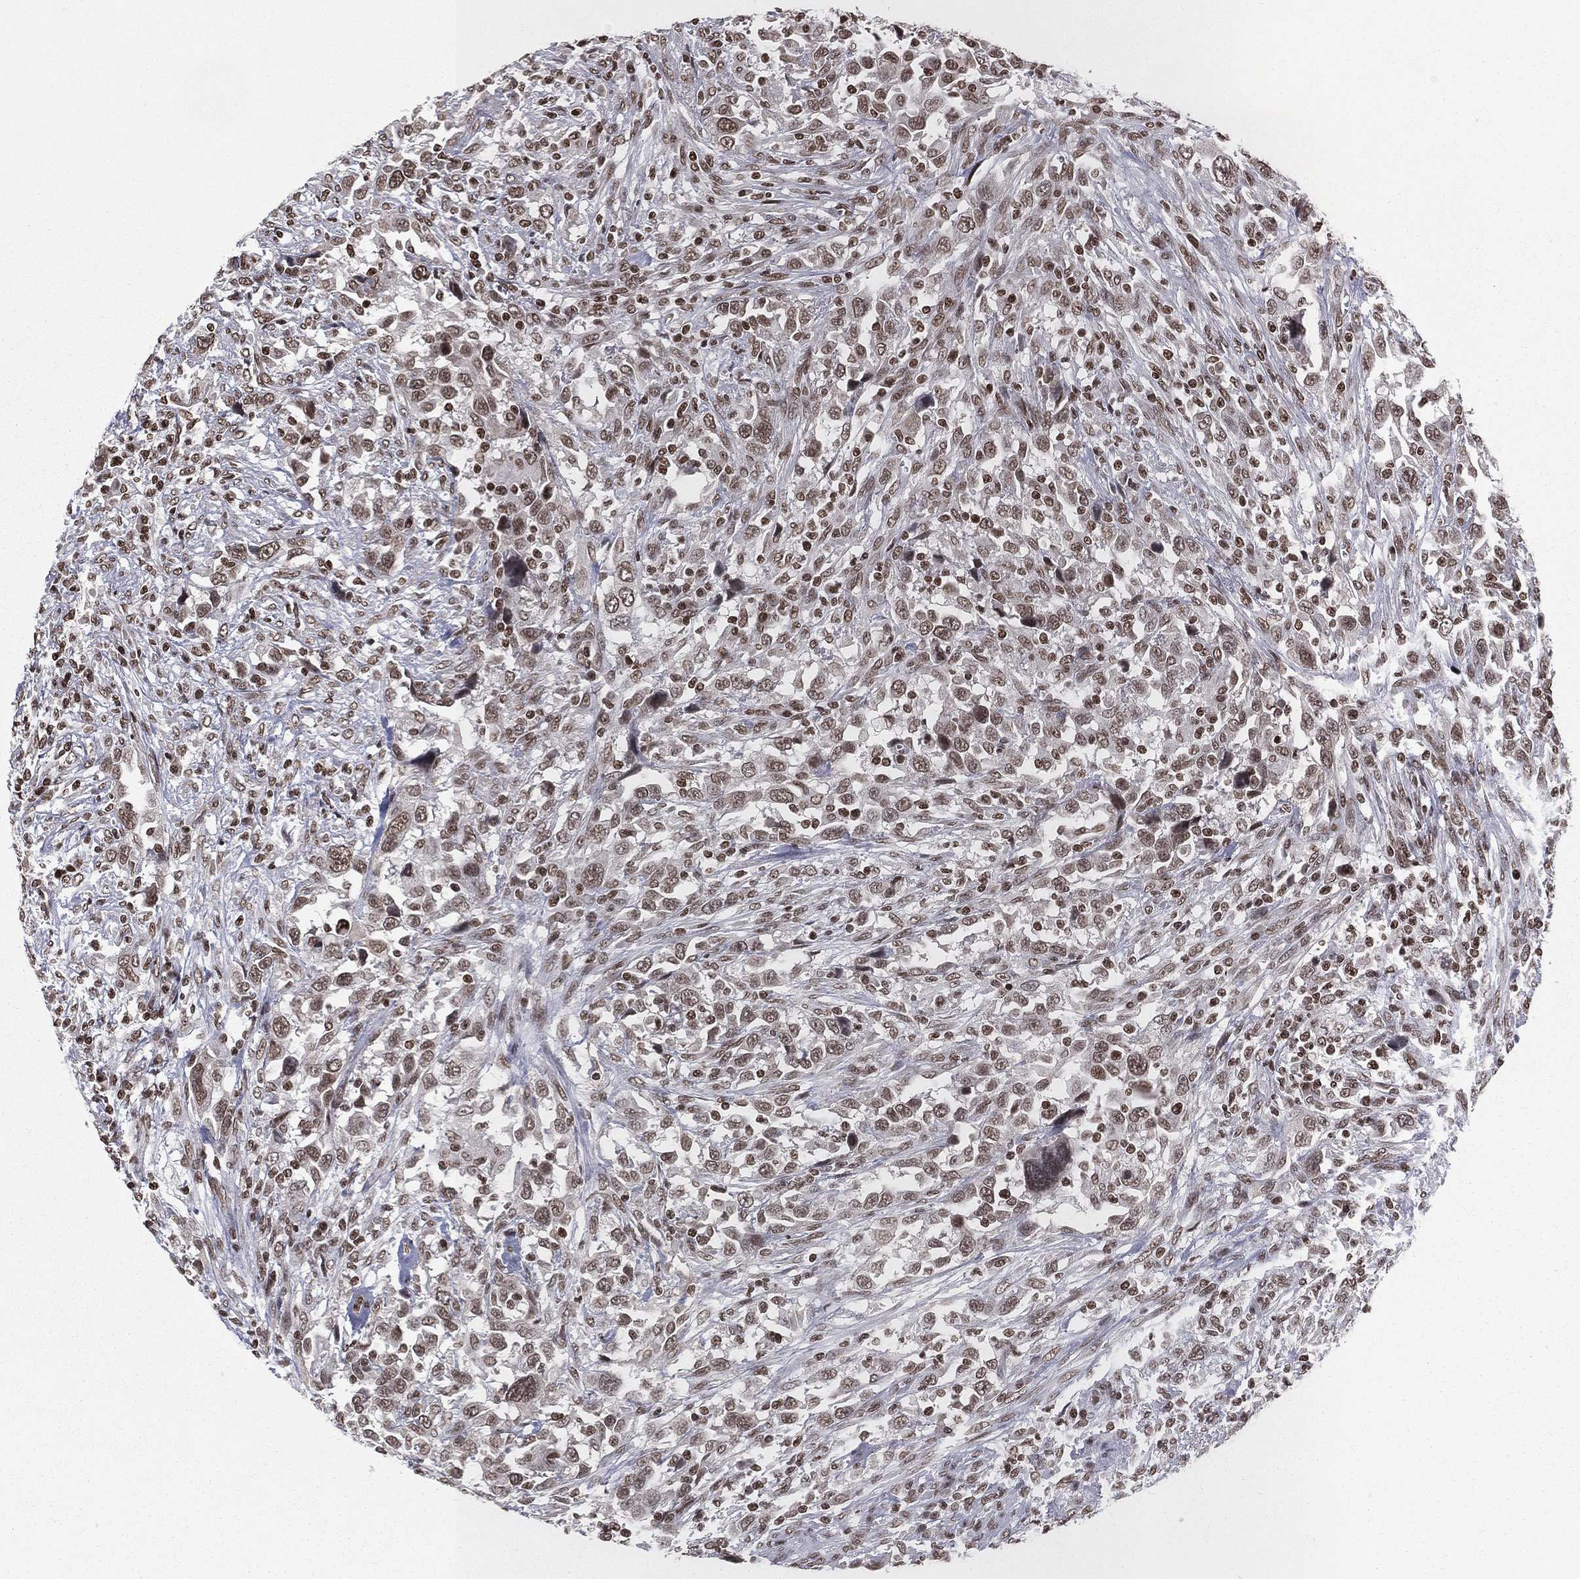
{"staining": {"intensity": "moderate", "quantity": ">75%", "location": "nuclear"}, "tissue": "urothelial cancer", "cell_type": "Tumor cells", "image_type": "cancer", "snomed": [{"axis": "morphology", "description": "Urothelial carcinoma, NOS"}, {"axis": "morphology", "description": "Urothelial carcinoma, High grade"}, {"axis": "topography", "description": "Urinary bladder"}], "caption": "IHC of transitional cell carcinoma demonstrates medium levels of moderate nuclear positivity in about >75% of tumor cells.", "gene": "RFX7", "patient": {"sex": "female", "age": 64}}